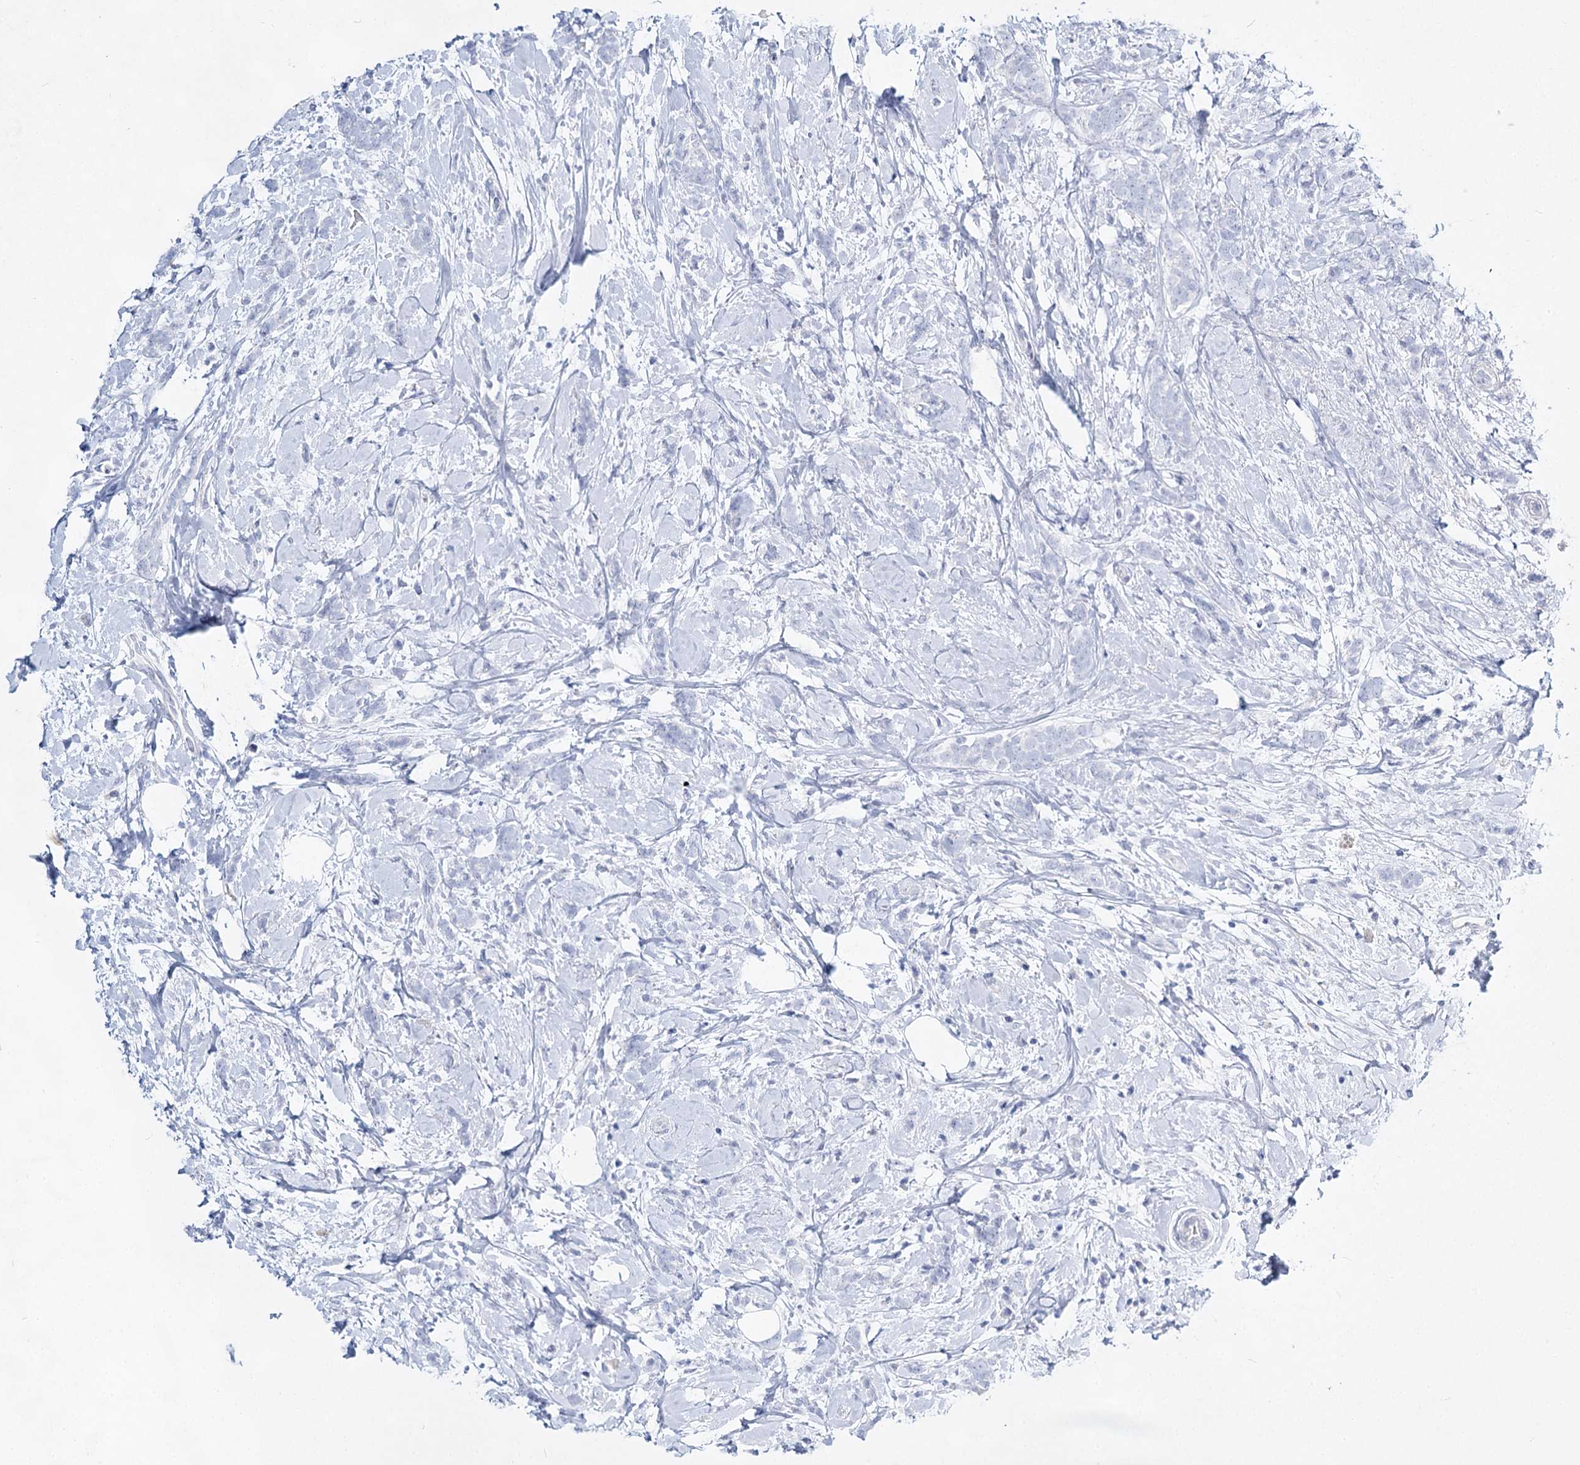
{"staining": {"intensity": "negative", "quantity": "none", "location": "none"}, "tissue": "breast cancer", "cell_type": "Tumor cells", "image_type": "cancer", "snomed": [{"axis": "morphology", "description": "Lobular carcinoma"}, {"axis": "topography", "description": "Breast"}], "caption": "A histopathology image of breast lobular carcinoma stained for a protein shows no brown staining in tumor cells.", "gene": "SLC17A2", "patient": {"sex": "female", "age": 58}}